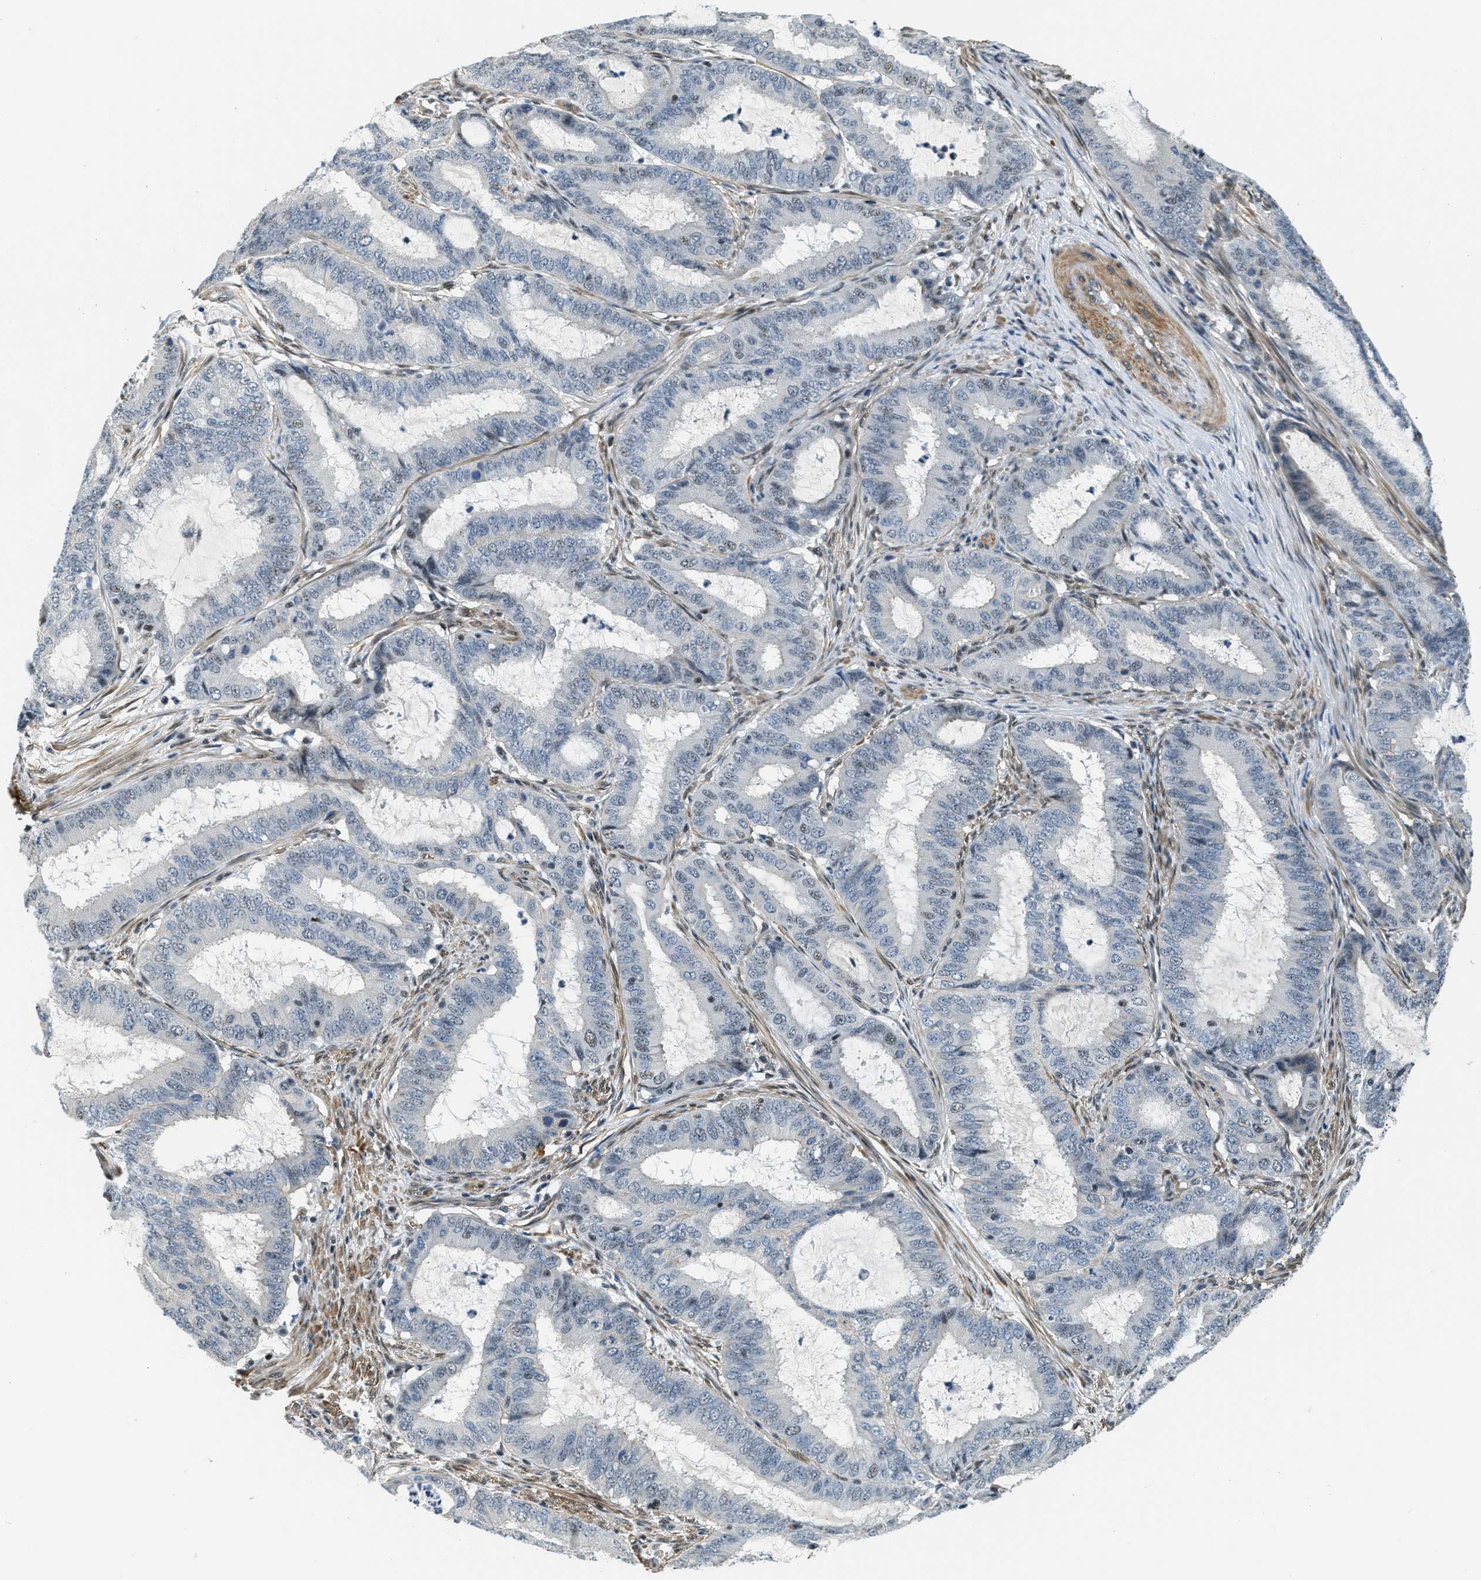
{"staining": {"intensity": "weak", "quantity": "<25%", "location": "nuclear"}, "tissue": "endometrial cancer", "cell_type": "Tumor cells", "image_type": "cancer", "snomed": [{"axis": "morphology", "description": "Adenocarcinoma, NOS"}, {"axis": "topography", "description": "Endometrium"}], "caption": "DAB (3,3'-diaminobenzidine) immunohistochemical staining of adenocarcinoma (endometrial) shows no significant expression in tumor cells.", "gene": "CFAP36", "patient": {"sex": "female", "age": 70}}